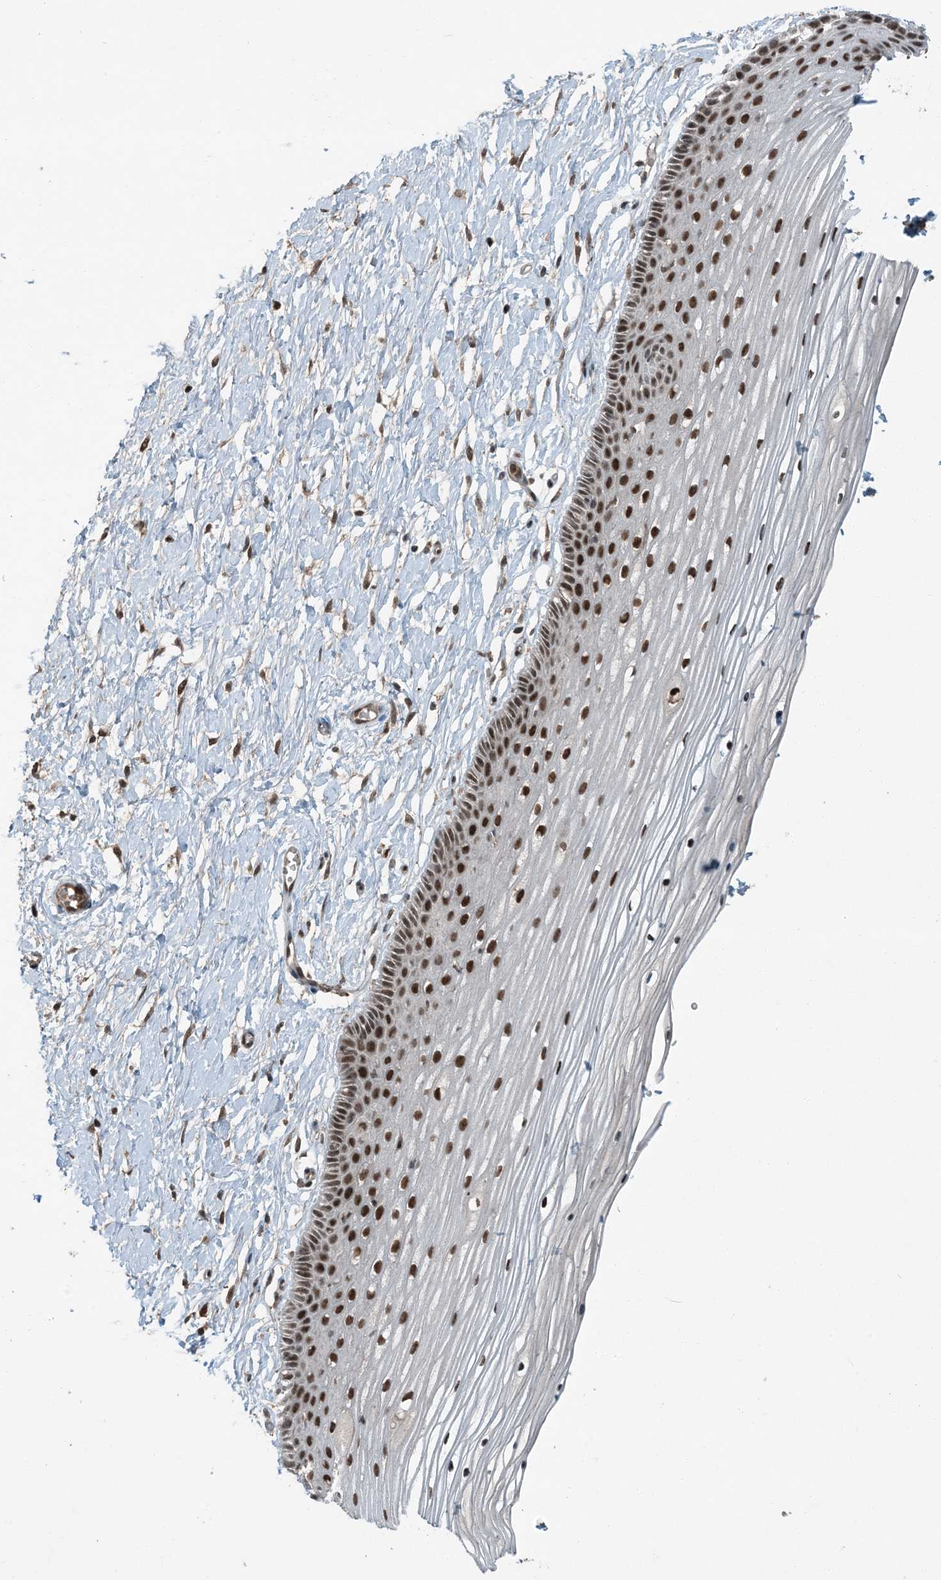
{"staining": {"intensity": "strong", "quantity": ">75%", "location": "nuclear"}, "tissue": "vagina", "cell_type": "Squamous epithelial cells", "image_type": "normal", "snomed": [{"axis": "morphology", "description": "Normal tissue, NOS"}, {"axis": "topography", "description": "Vagina"}, {"axis": "topography", "description": "Cervix"}], "caption": "A high-resolution micrograph shows IHC staining of unremarkable vagina, which displays strong nuclear positivity in about >75% of squamous epithelial cells.", "gene": "TRAPPC12", "patient": {"sex": "female", "age": 40}}